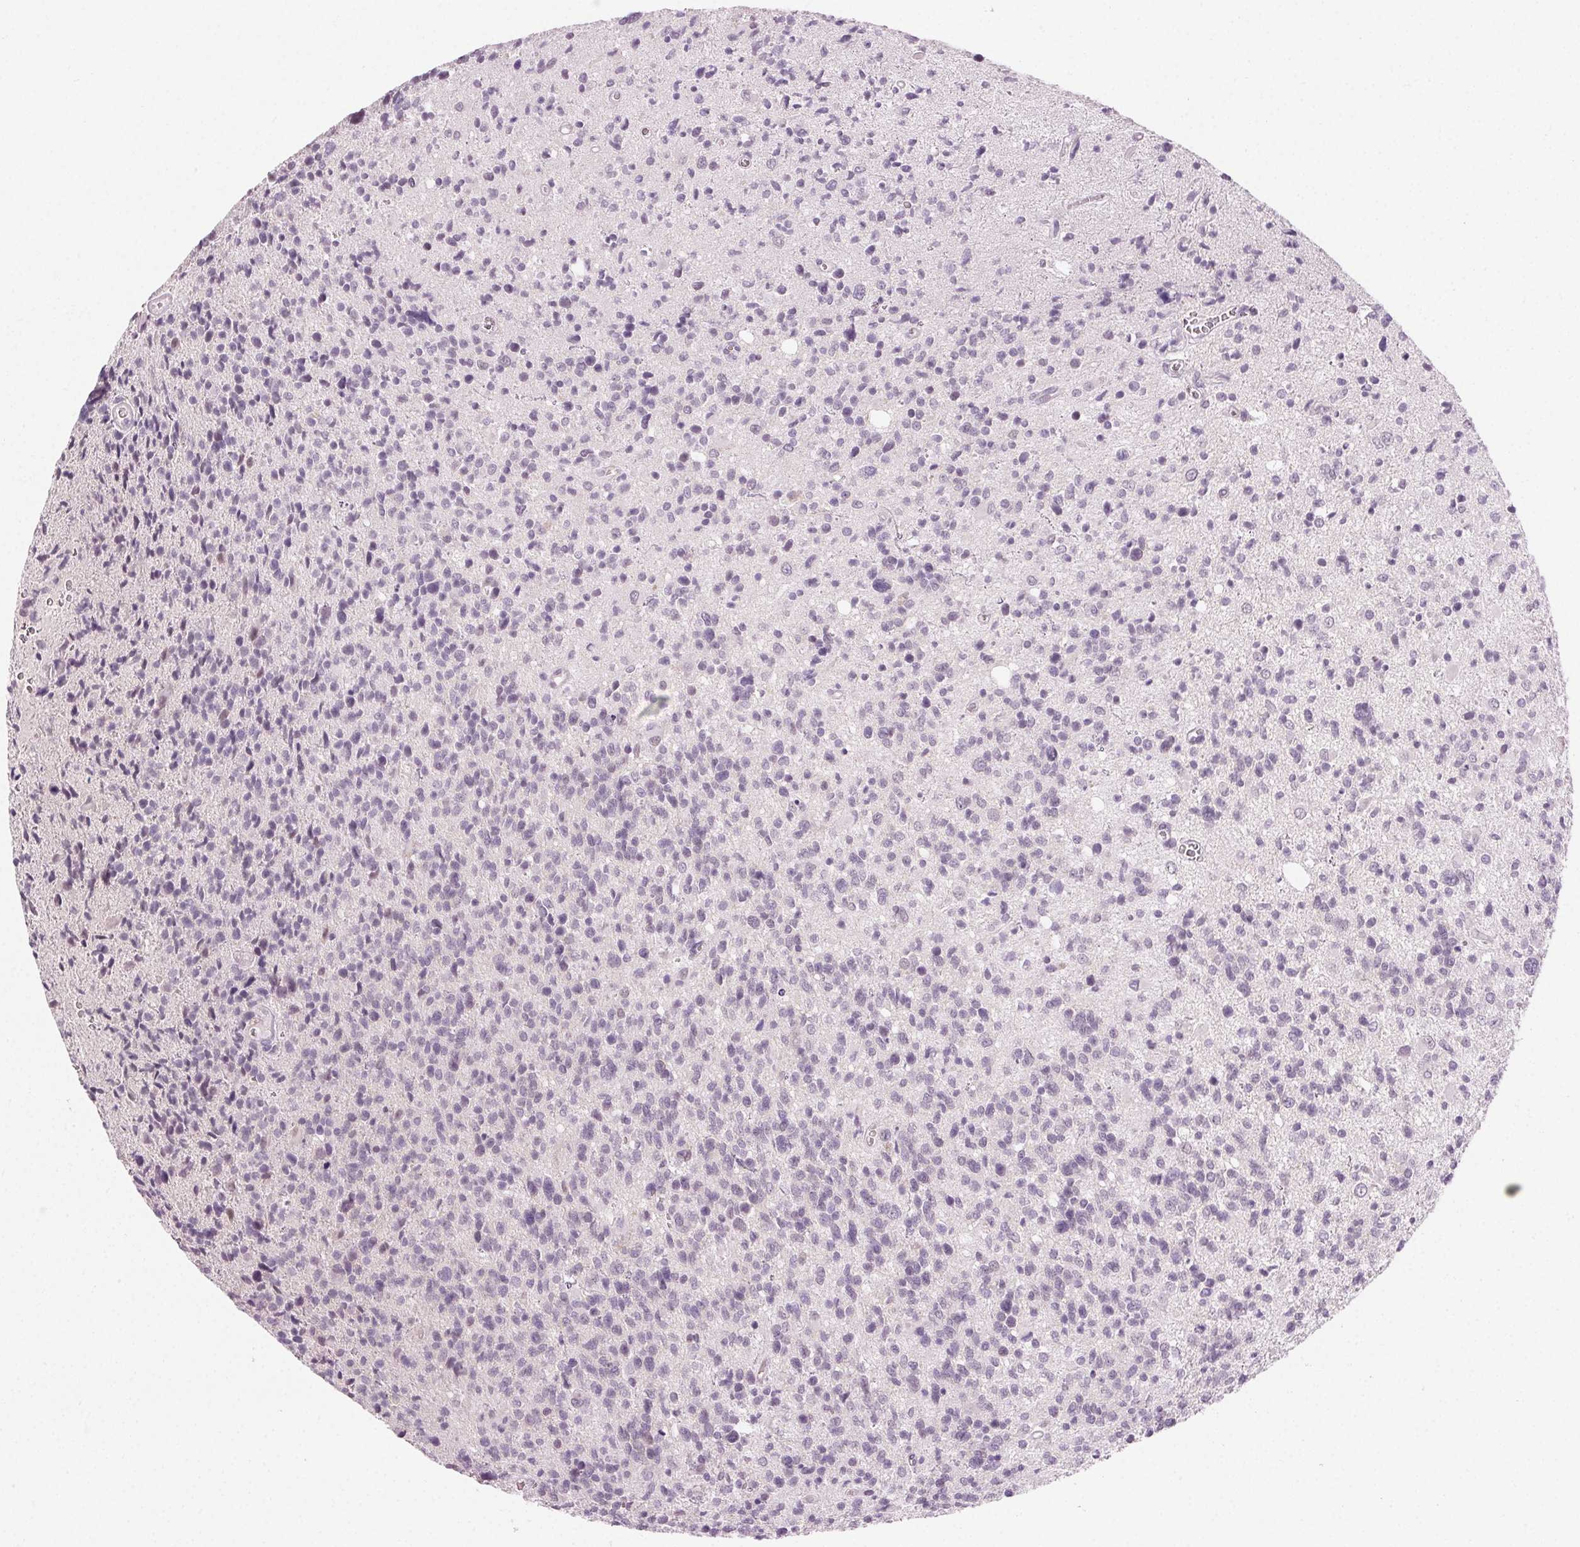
{"staining": {"intensity": "negative", "quantity": "none", "location": "none"}, "tissue": "glioma", "cell_type": "Tumor cells", "image_type": "cancer", "snomed": [{"axis": "morphology", "description": "Glioma, malignant, High grade"}, {"axis": "topography", "description": "Brain"}], "caption": "An IHC histopathology image of malignant high-grade glioma is shown. There is no staining in tumor cells of malignant high-grade glioma. (Brightfield microscopy of DAB (3,3'-diaminobenzidine) immunohistochemistry (IHC) at high magnification).", "gene": "HSF5", "patient": {"sex": "male", "age": 29}}